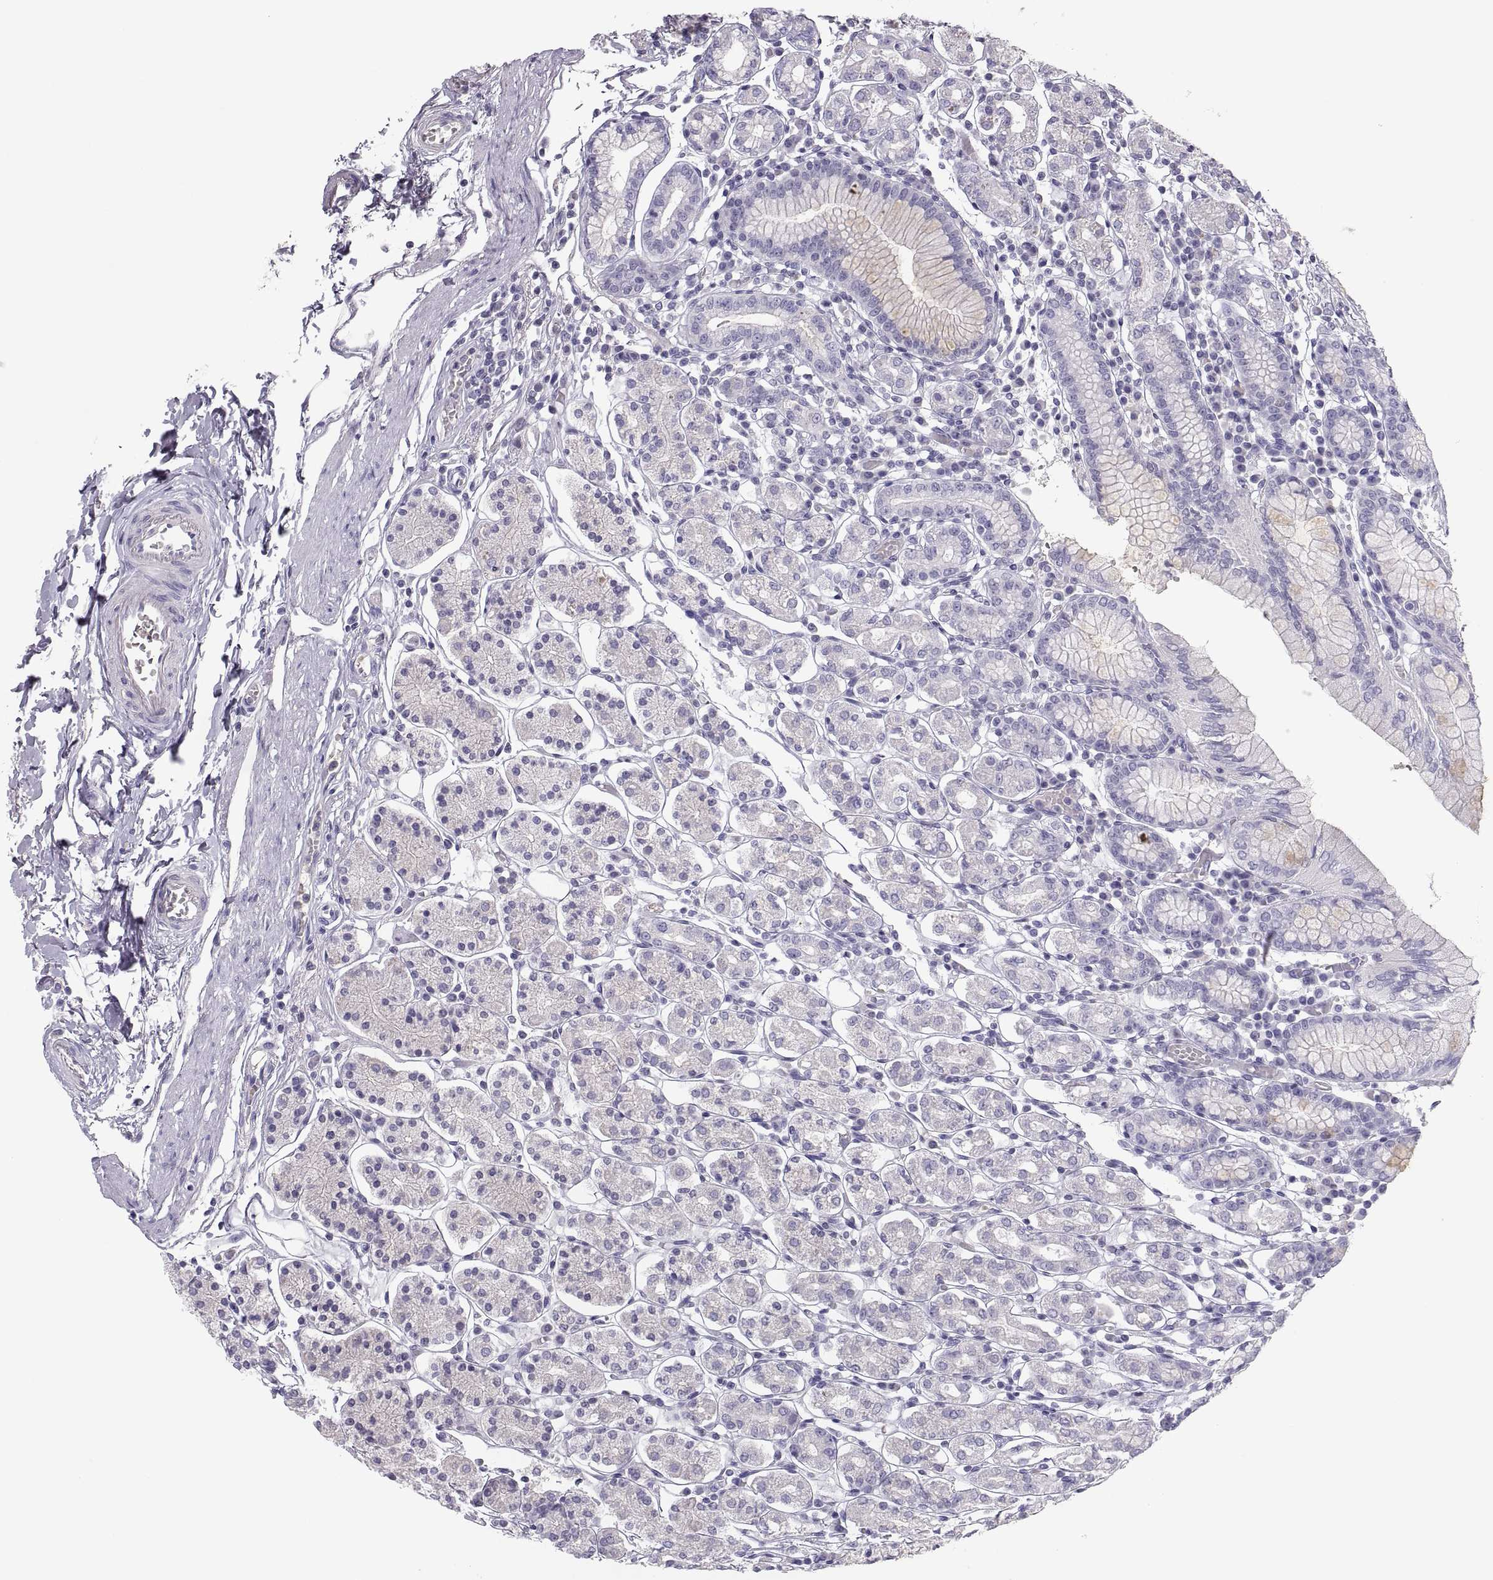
{"staining": {"intensity": "negative", "quantity": "none", "location": "none"}, "tissue": "stomach", "cell_type": "Glandular cells", "image_type": "normal", "snomed": [{"axis": "morphology", "description": "Normal tissue, NOS"}, {"axis": "topography", "description": "Stomach, upper"}, {"axis": "topography", "description": "Stomach"}], "caption": "High magnification brightfield microscopy of benign stomach stained with DAB (3,3'-diaminobenzidine) (brown) and counterstained with hematoxylin (blue): glandular cells show no significant staining.", "gene": "MAGEB2", "patient": {"sex": "male", "age": 62}}